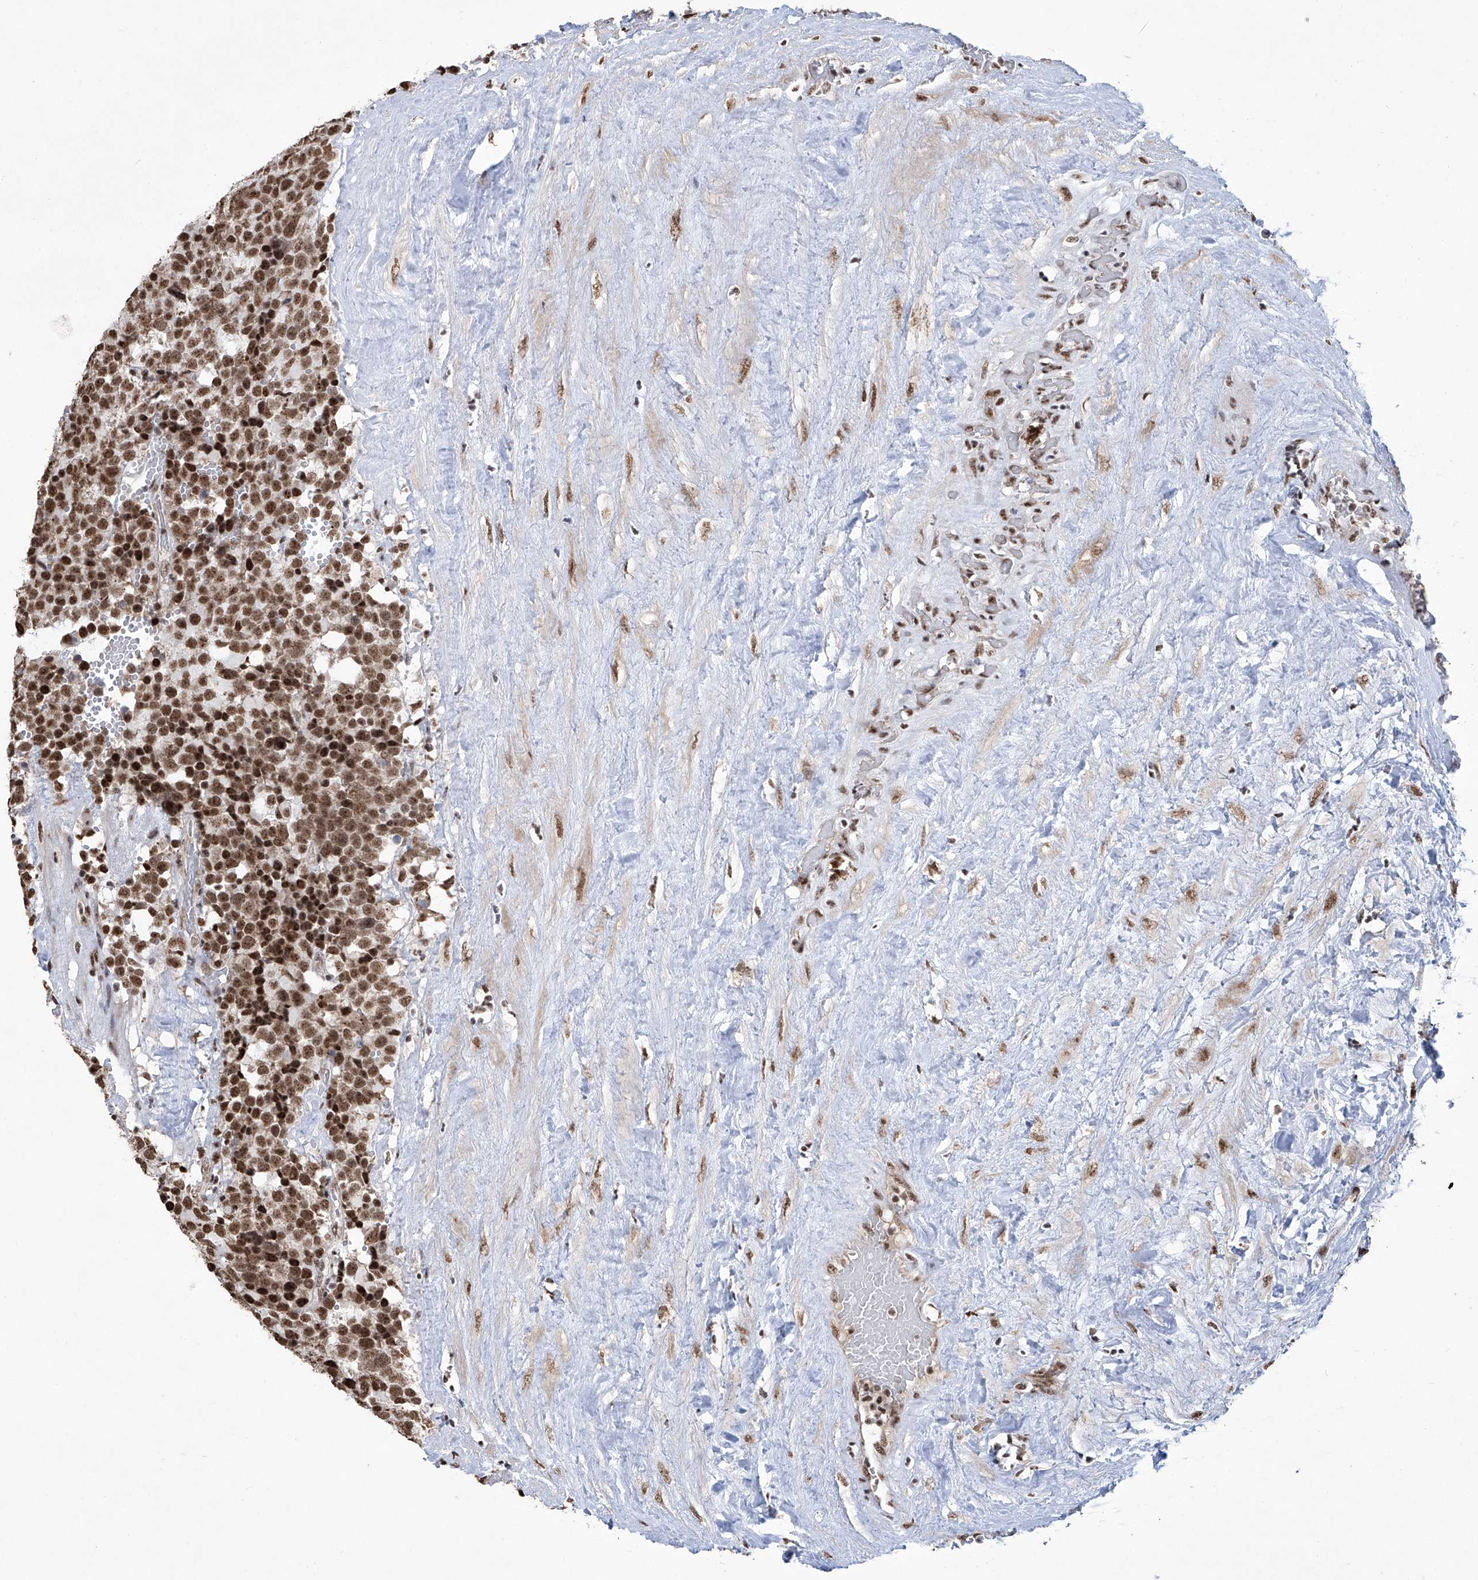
{"staining": {"intensity": "strong", "quantity": ">75%", "location": "nuclear"}, "tissue": "testis cancer", "cell_type": "Tumor cells", "image_type": "cancer", "snomed": [{"axis": "morphology", "description": "Seminoma, NOS"}, {"axis": "topography", "description": "Testis"}], "caption": "Human testis cancer stained with a protein marker exhibits strong staining in tumor cells.", "gene": "FBXL4", "patient": {"sex": "male", "age": 71}}